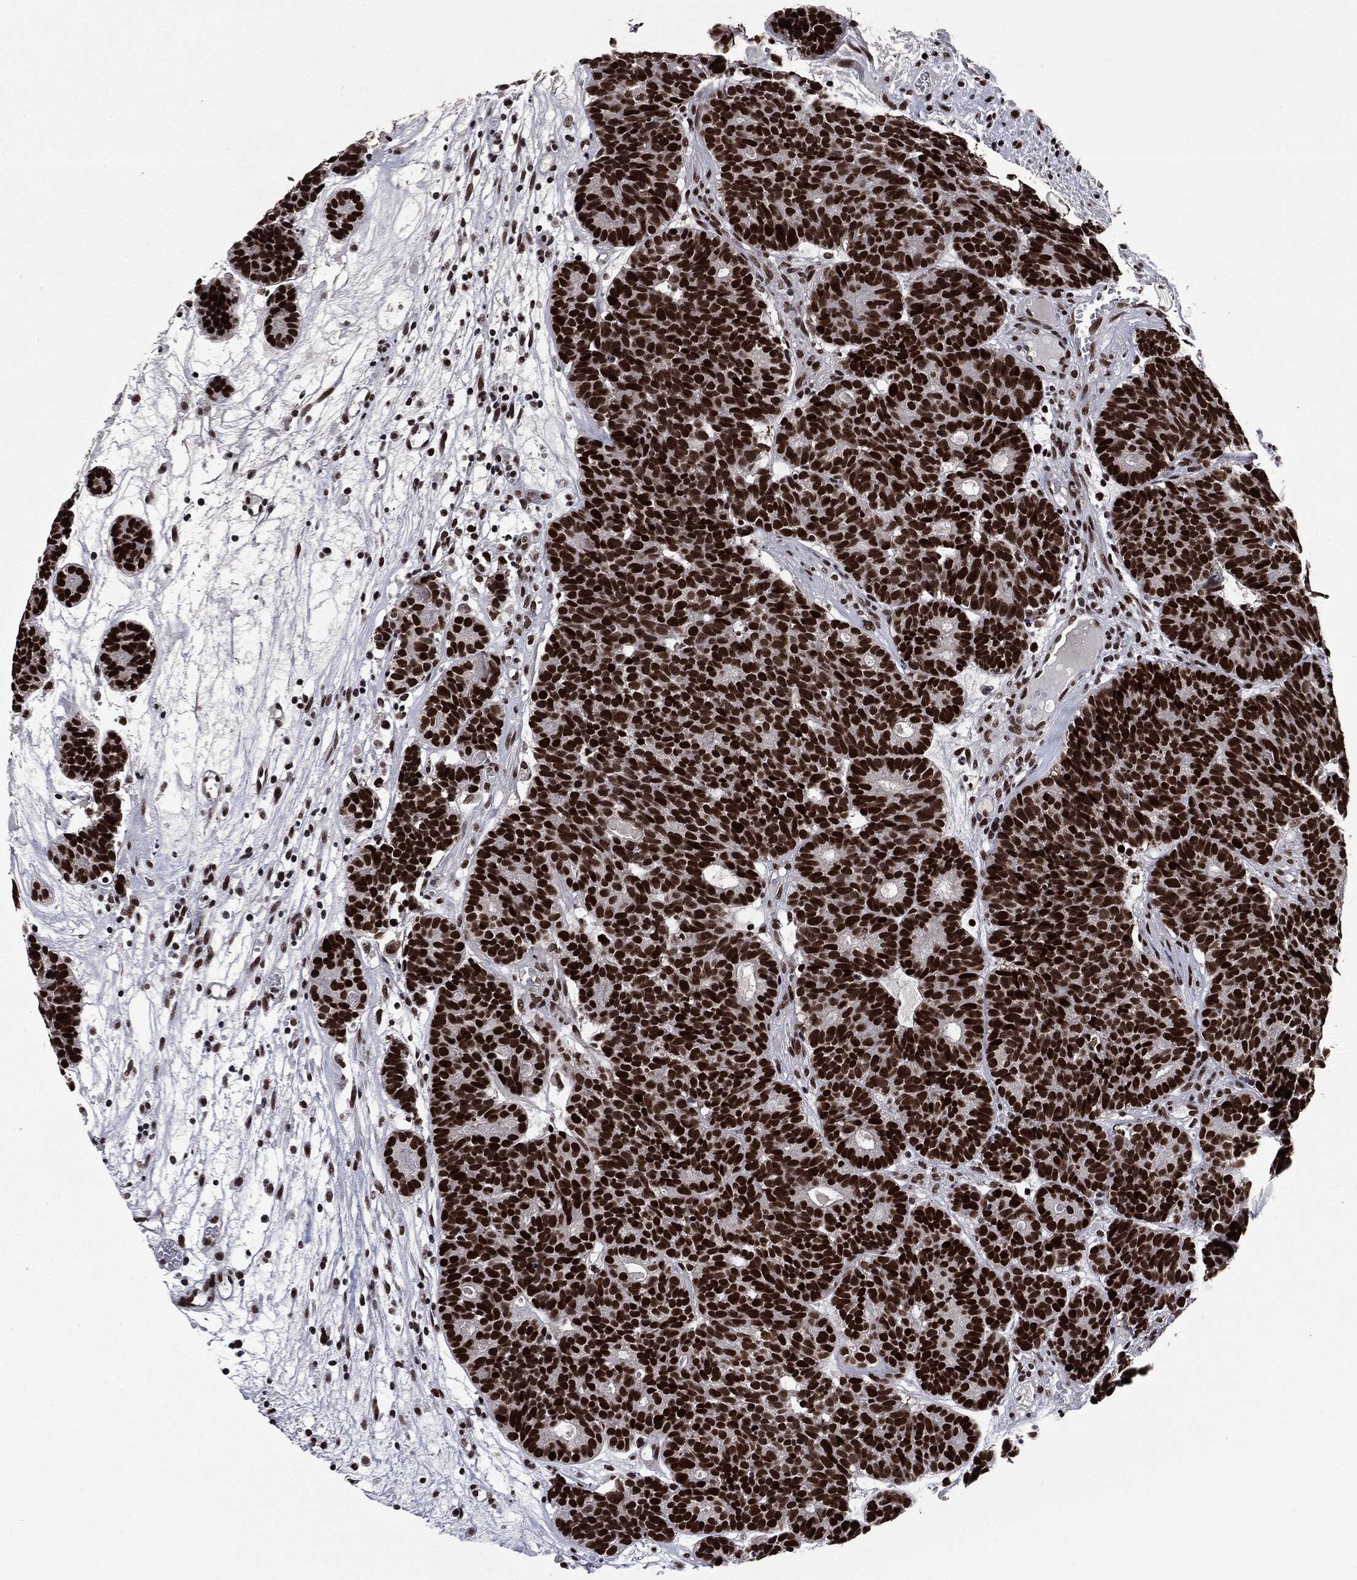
{"staining": {"intensity": "strong", "quantity": ">75%", "location": "nuclear"}, "tissue": "head and neck cancer", "cell_type": "Tumor cells", "image_type": "cancer", "snomed": [{"axis": "morphology", "description": "Adenocarcinoma, NOS"}, {"axis": "topography", "description": "Head-Neck"}], "caption": "High-magnification brightfield microscopy of adenocarcinoma (head and neck) stained with DAB (brown) and counterstained with hematoxylin (blue). tumor cells exhibit strong nuclear staining is seen in about>75% of cells. (DAB (3,3'-diaminobenzidine) = brown stain, brightfield microscopy at high magnification).", "gene": "MSH2", "patient": {"sex": "female", "age": 81}}